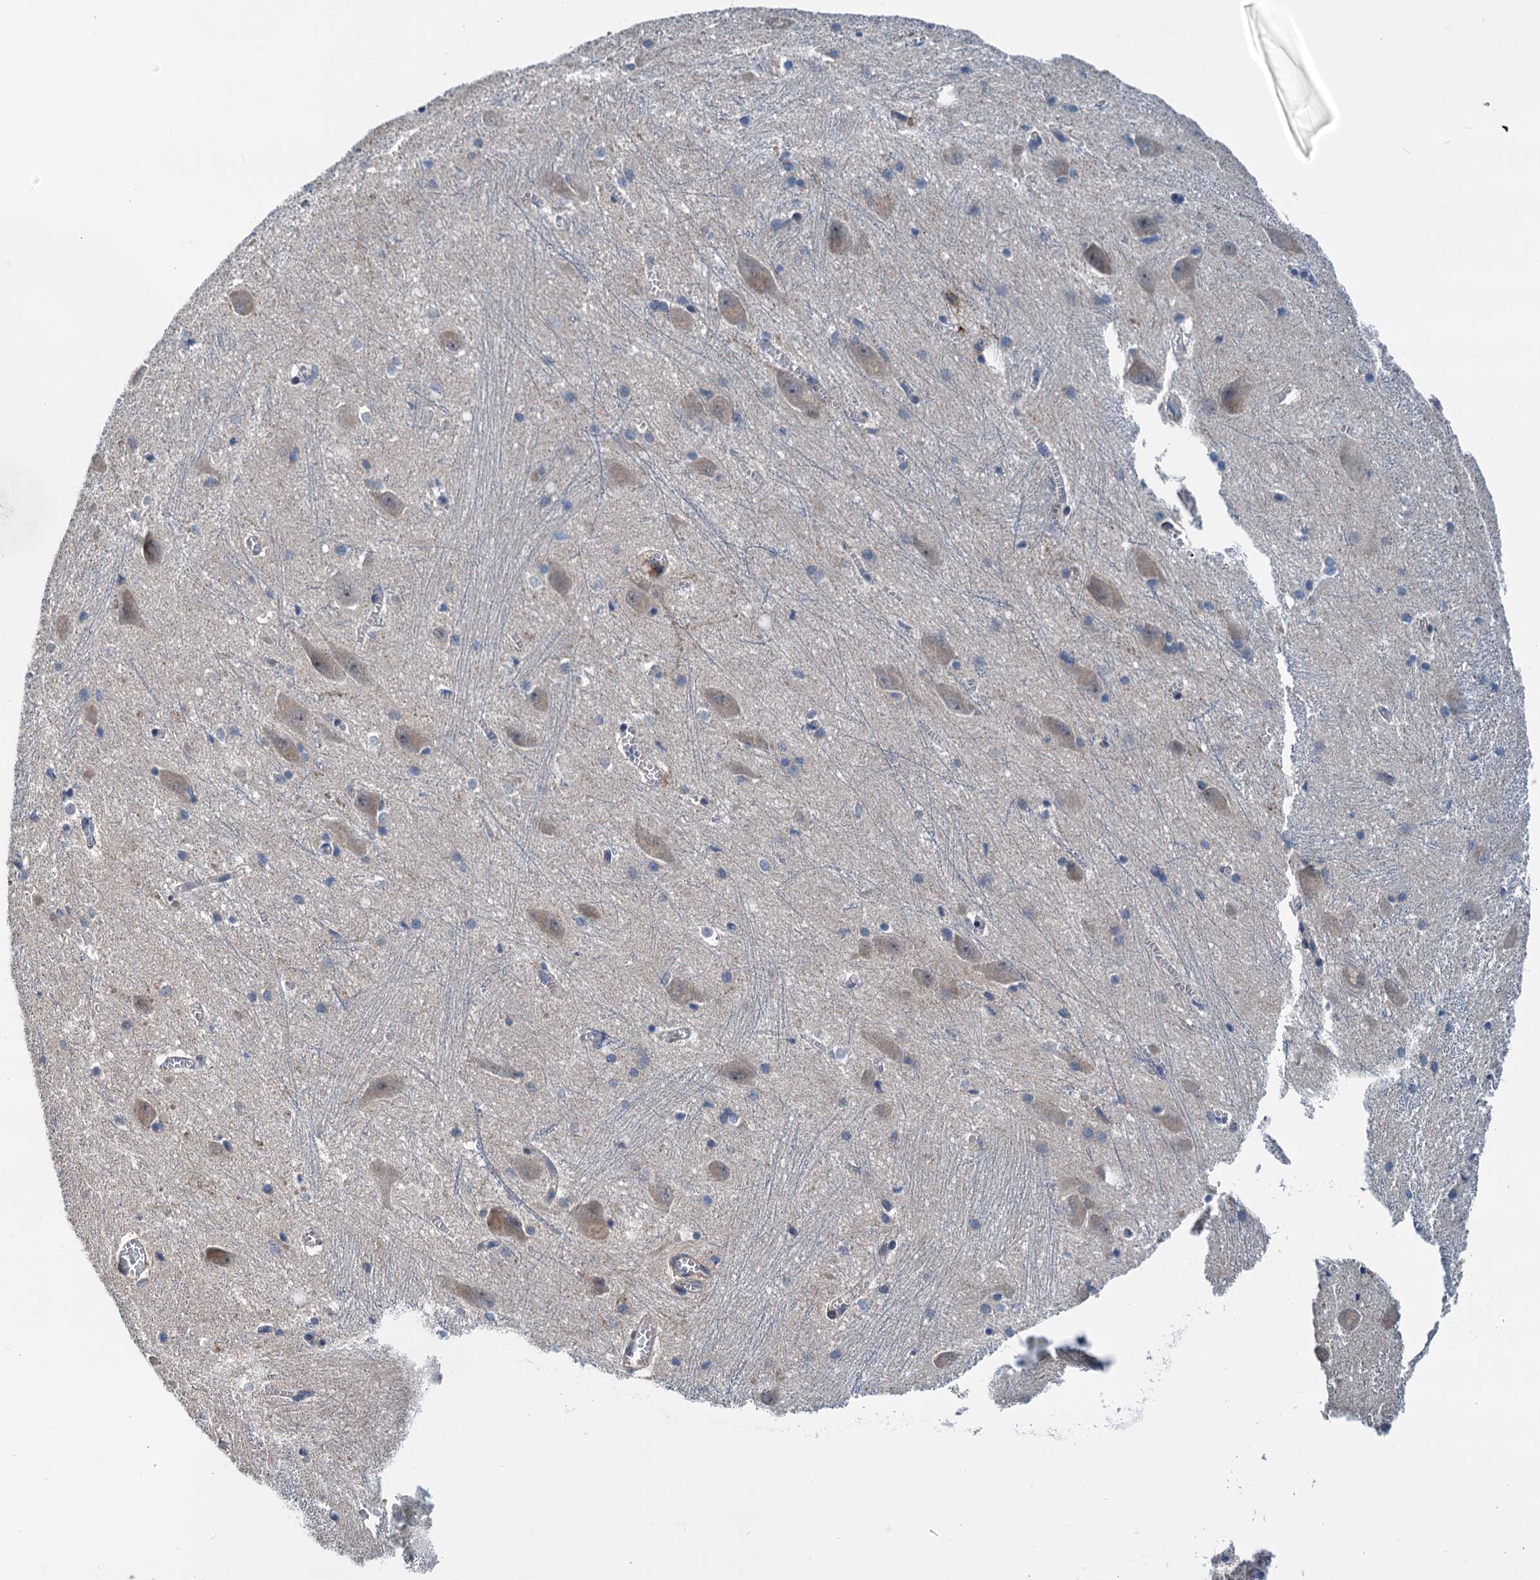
{"staining": {"intensity": "moderate", "quantity": "<25%", "location": "cytoplasmic/membranous"}, "tissue": "caudate", "cell_type": "Glial cells", "image_type": "normal", "snomed": [{"axis": "morphology", "description": "Normal tissue, NOS"}, {"axis": "topography", "description": "Lateral ventricle wall"}], "caption": "High-magnification brightfield microscopy of unremarkable caudate stained with DAB (3,3'-diaminobenzidine) (brown) and counterstained with hematoxylin (blue). glial cells exhibit moderate cytoplasmic/membranous expression is identified in approximately<25% of cells. (DAB IHC, brown staining for protein, blue staining for nuclei).", "gene": "ELAC1", "patient": {"sex": "male", "age": 37}}